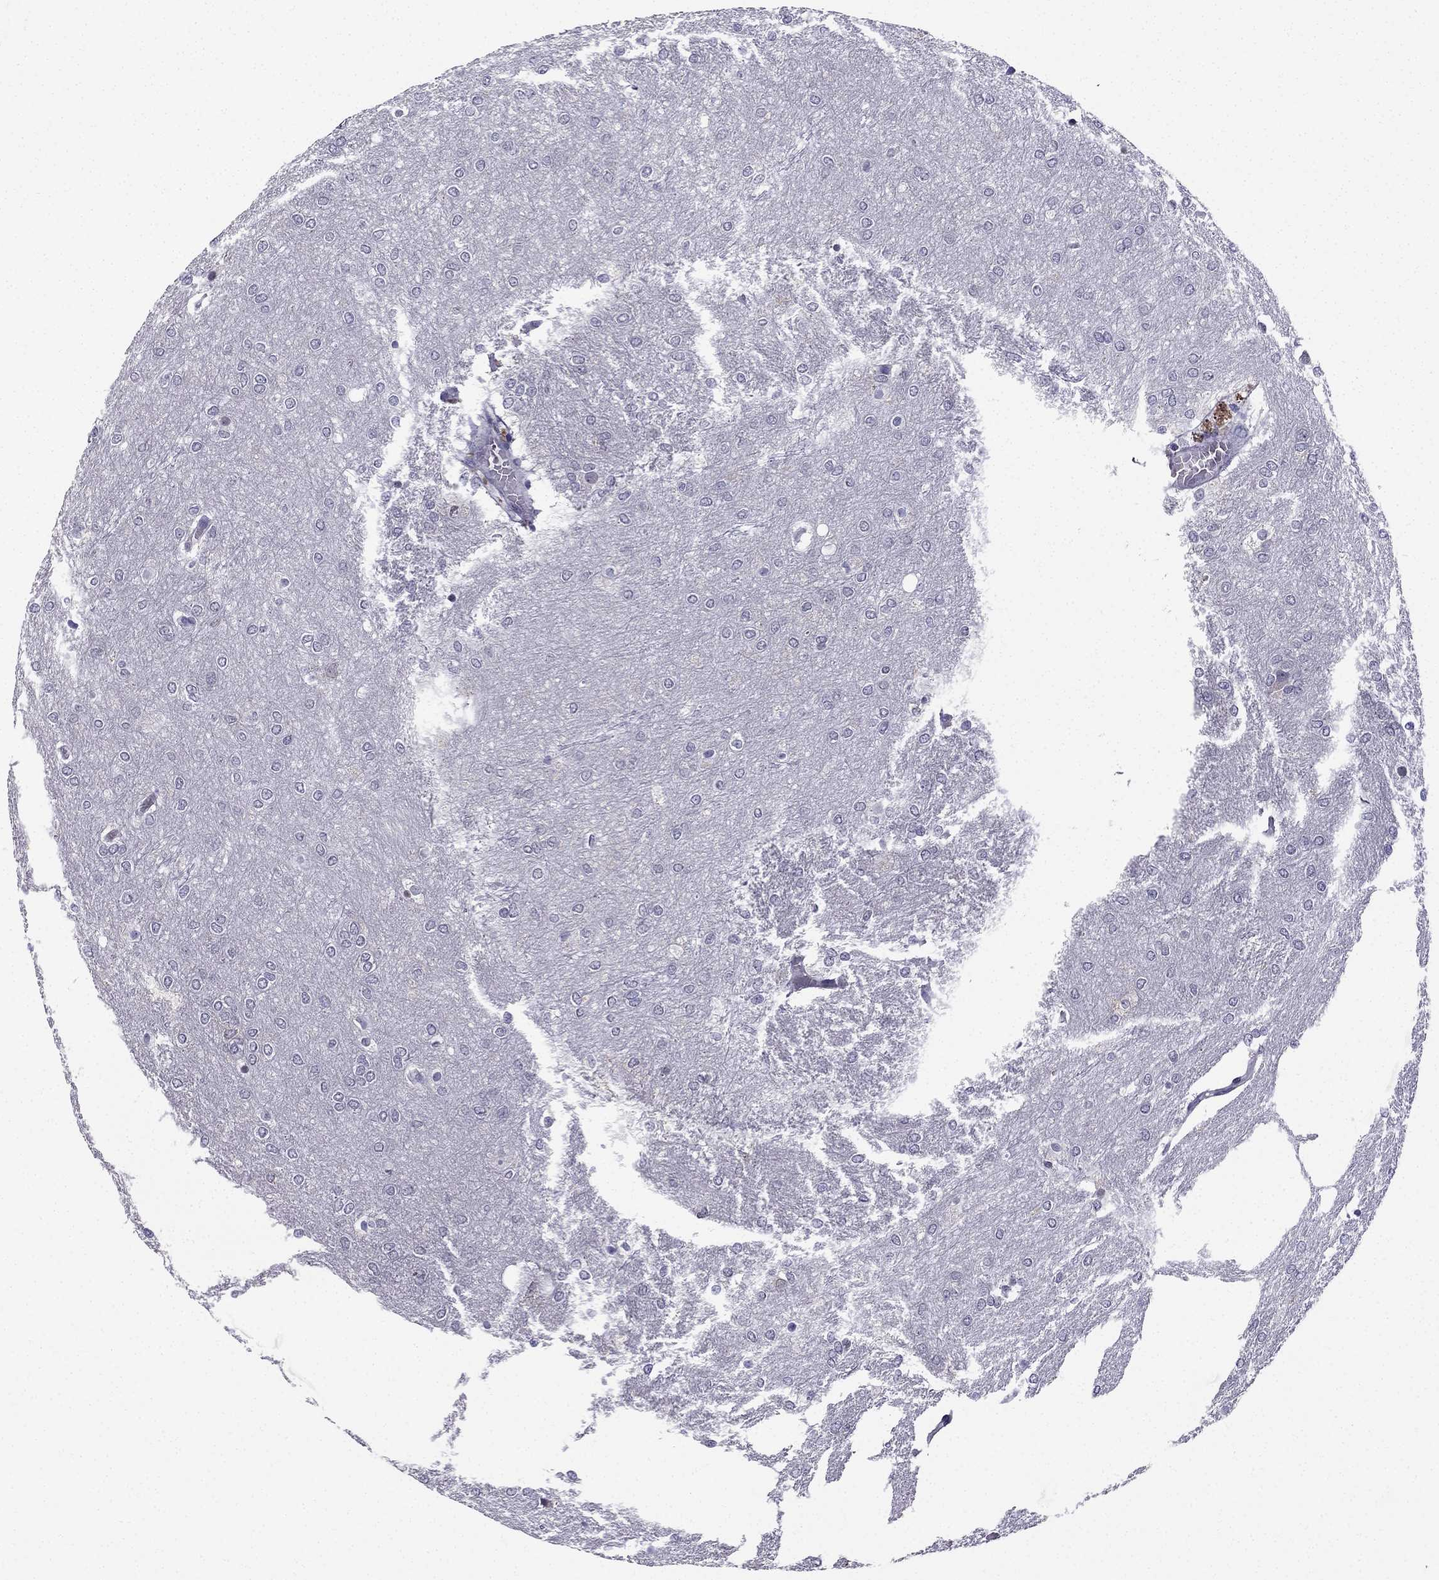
{"staining": {"intensity": "negative", "quantity": "none", "location": "none"}, "tissue": "glioma", "cell_type": "Tumor cells", "image_type": "cancer", "snomed": [{"axis": "morphology", "description": "Glioma, malignant, High grade"}, {"axis": "topography", "description": "Brain"}], "caption": "IHC photomicrograph of human malignant high-grade glioma stained for a protein (brown), which exhibits no staining in tumor cells. (DAB (3,3'-diaminobenzidine) immunohistochemistry visualized using brightfield microscopy, high magnification).", "gene": "CCK", "patient": {"sex": "female", "age": 61}}